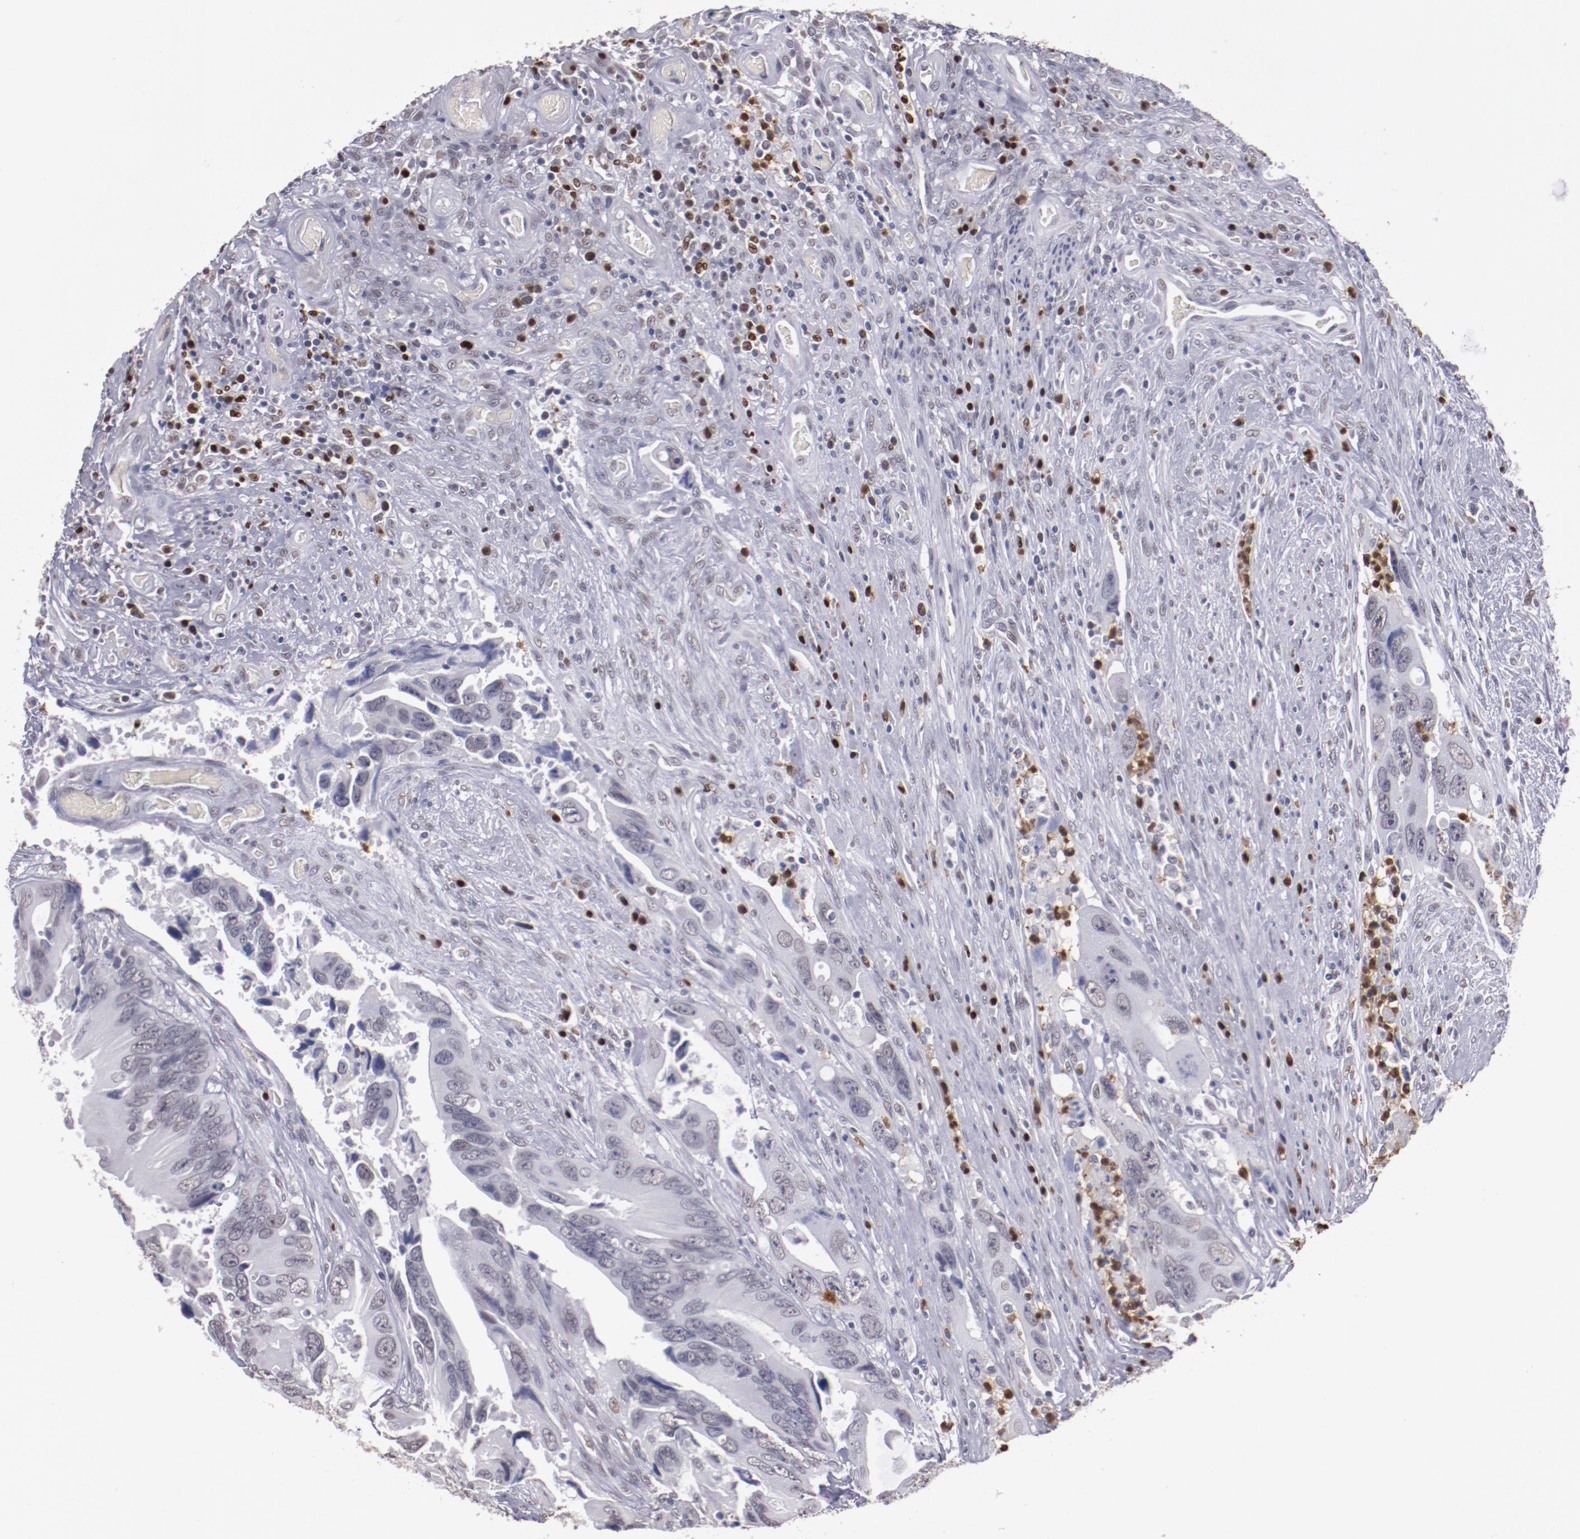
{"staining": {"intensity": "weak", "quantity": "<25%", "location": "nuclear"}, "tissue": "colorectal cancer", "cell_type": "Tumor cells", "image_type": "cancer", "snomed": [{"axis": "morphology", "description": "Adenocarcinoma, NOS"}, {"axis": "topography", "description": "Rectum"}], "caption": "The micrograph shows no staining of tumor cells in colorectal adenocarcinoma.", "gene": "IRF4", "patient": {"sex": "male", "age": 70}}